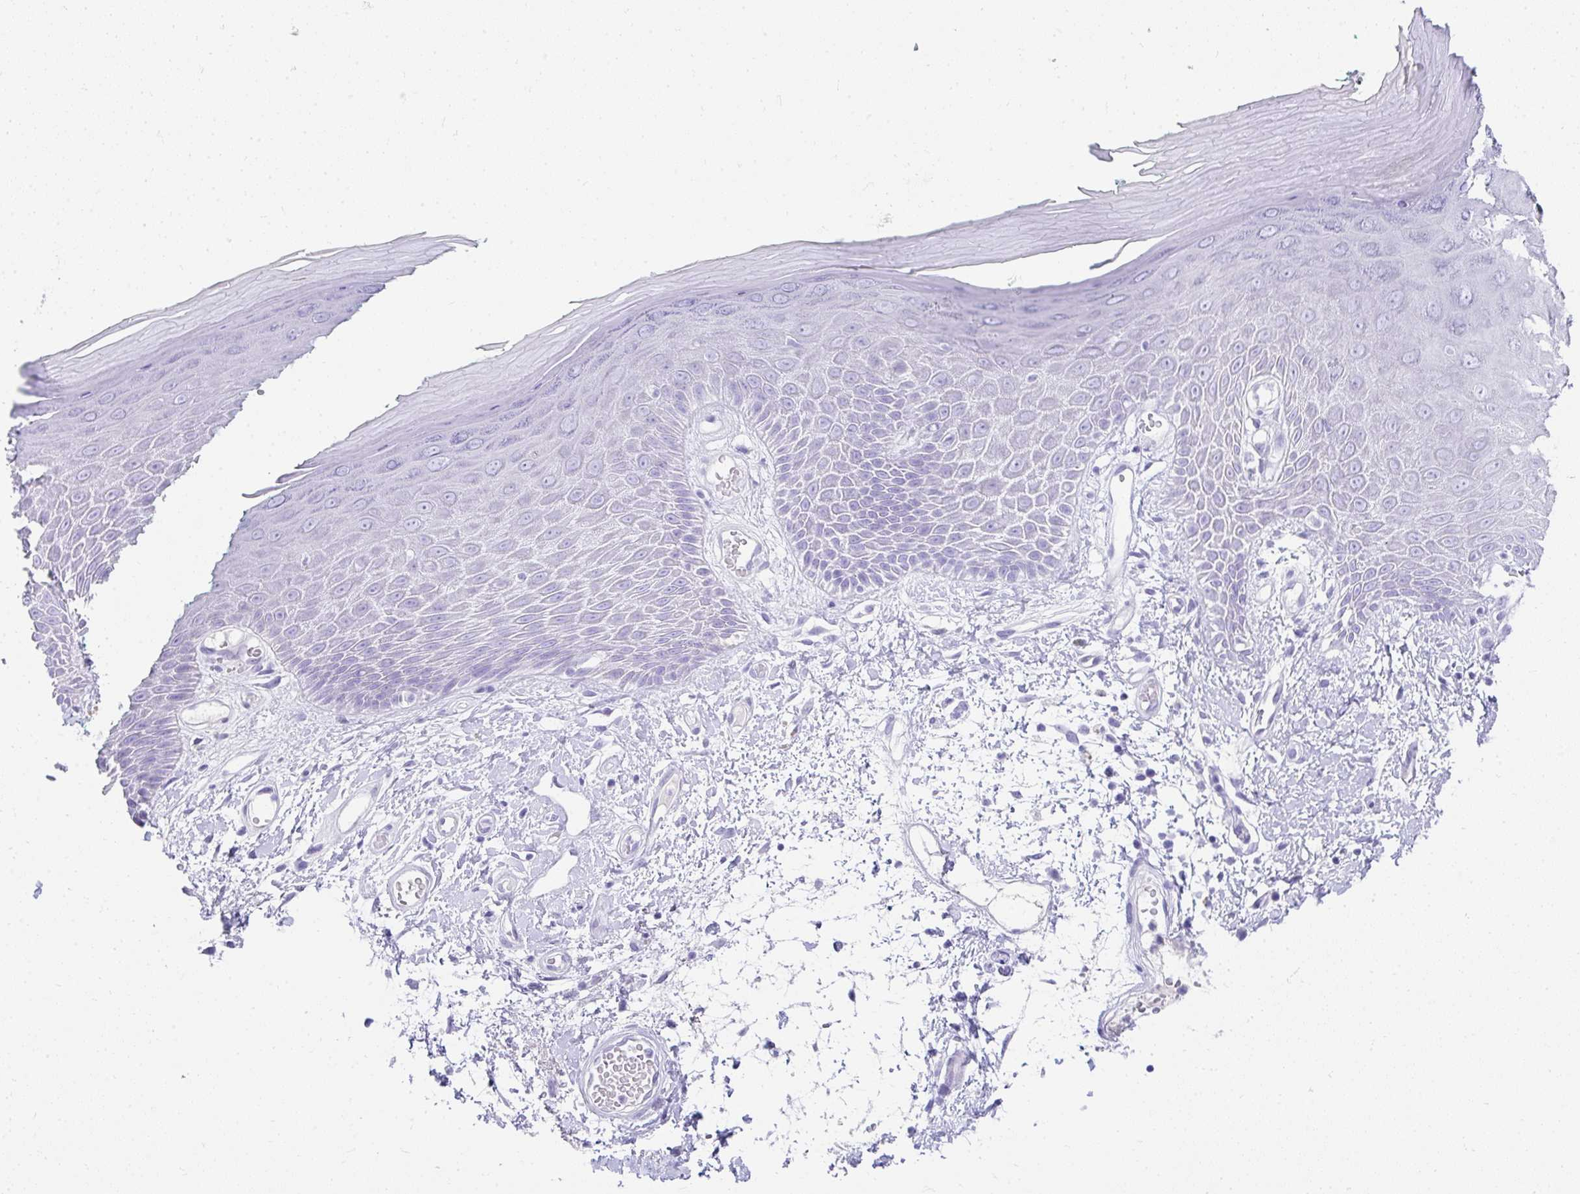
{"staining": {"intensity": "negative", "quantity": "none", "location": "none"}, "tissue": "skin", "cell_type": "Epidermal cells", "image_type": "normal", "snomed": [{"axis": "morphology", "description": "Normal tissue, NOS"}, {"axis": "topography", "description": "Anal"}, {"axis": "topography", "description": "Peripheral nerve tissue"}], "caption": "Micrograph shows no significant protein staining in epidermal cells of normal skin. The staining was performed using DAB (3,3'-diaminobenzidine) to visualize the protein expression in brown, while the nuclei were stained in blue with hematoxylin (Magnification: 20x).", "gene": "TNNT1", "patient": {"sex": "male", "age": 78}}